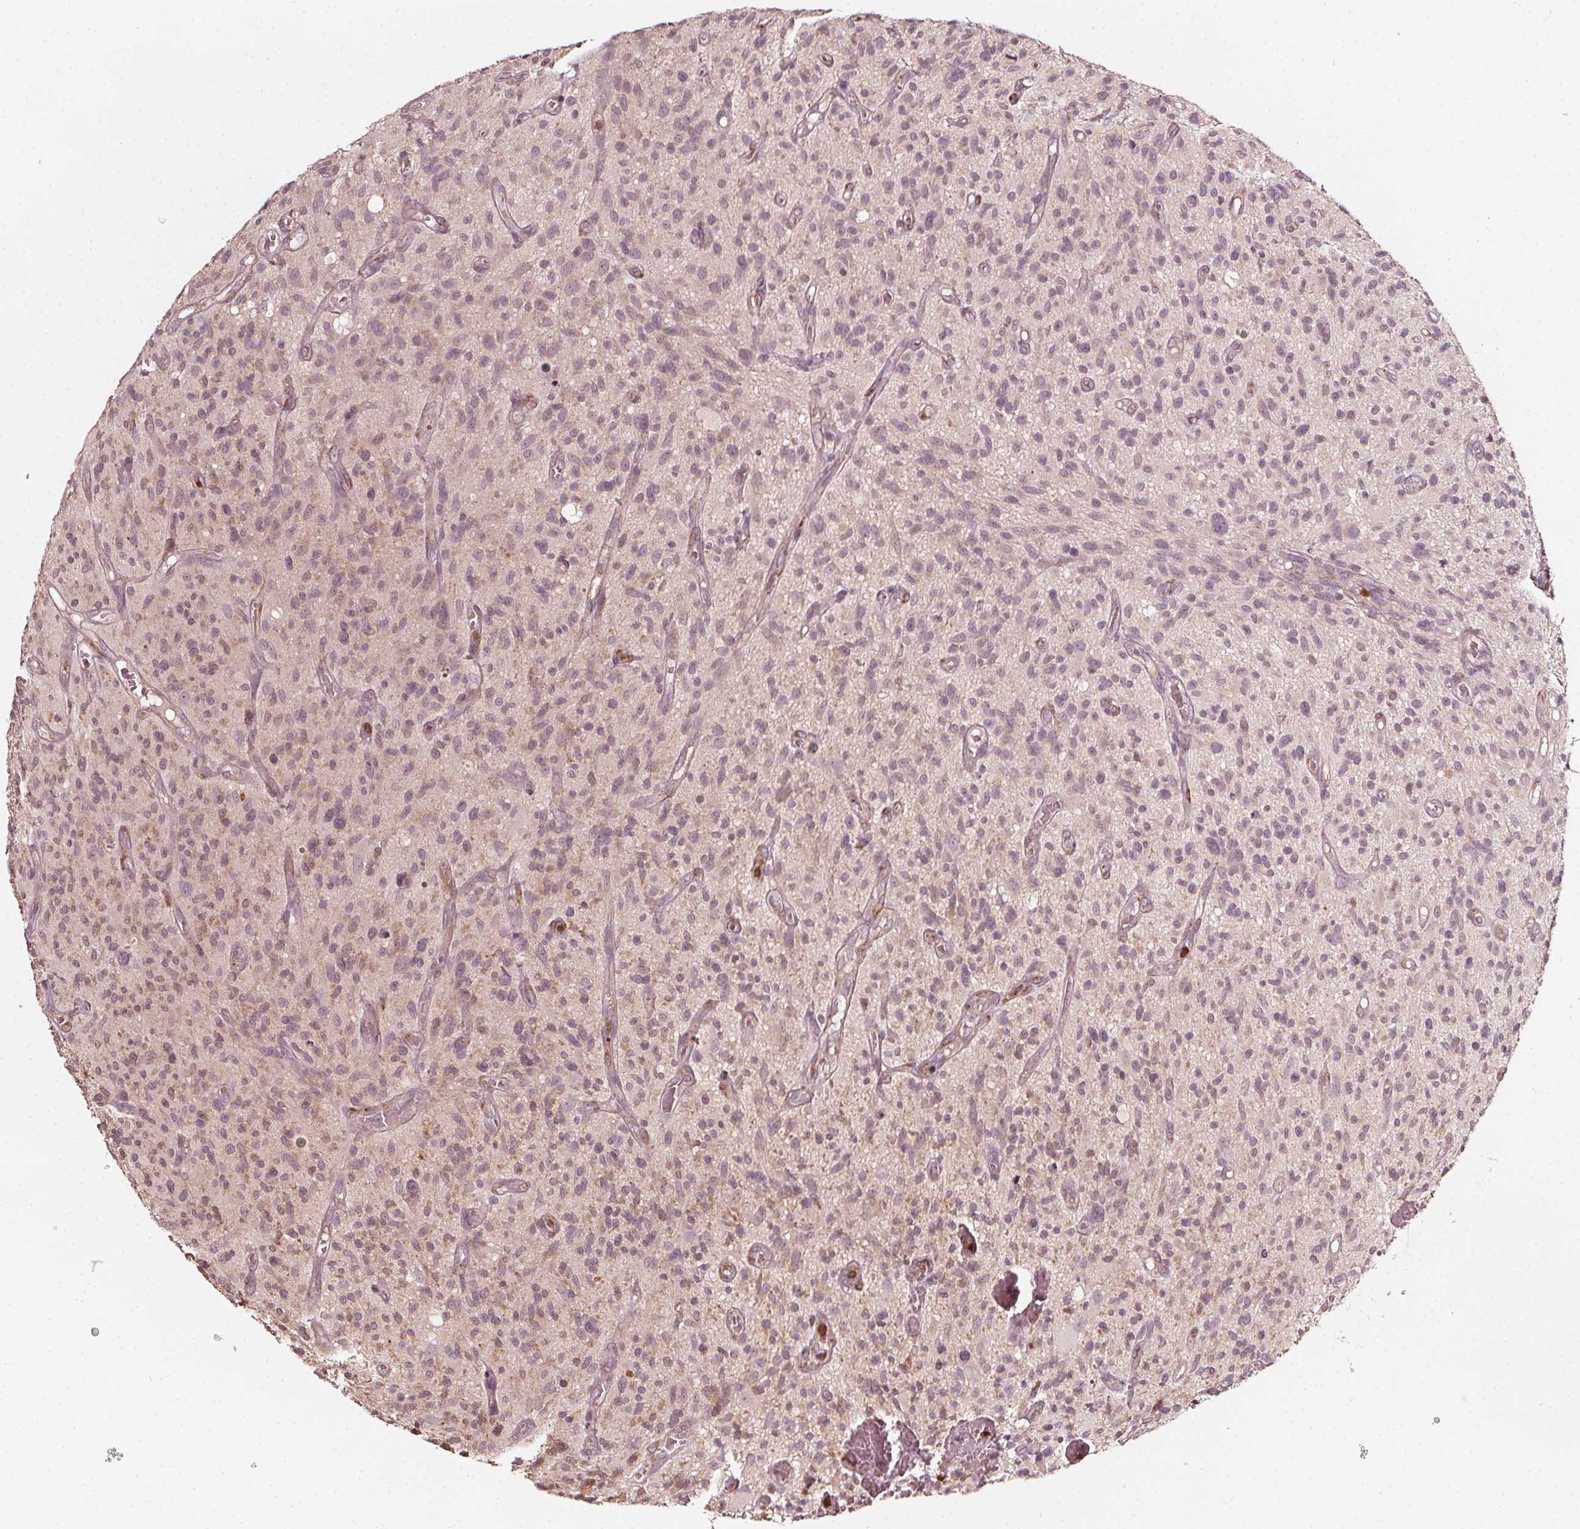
{"staining": {"intensity": "weak", "quantity": "<25%", "location": "nuclear"}, "tissue": "glioma", "cell_type": "Tumor cells", "image_type": "cancer", "snomed": [{"axis": "morphology", "description": "Glioma, malignant, High grade"}, {"axis": "topography", "description": "Brain"}], "caption": "Immunohistochemical staining of glioma displays no significant staining in tumor cells.", "gene": "NPC1L1", "patient": {"sex": "male", "age": 75}}